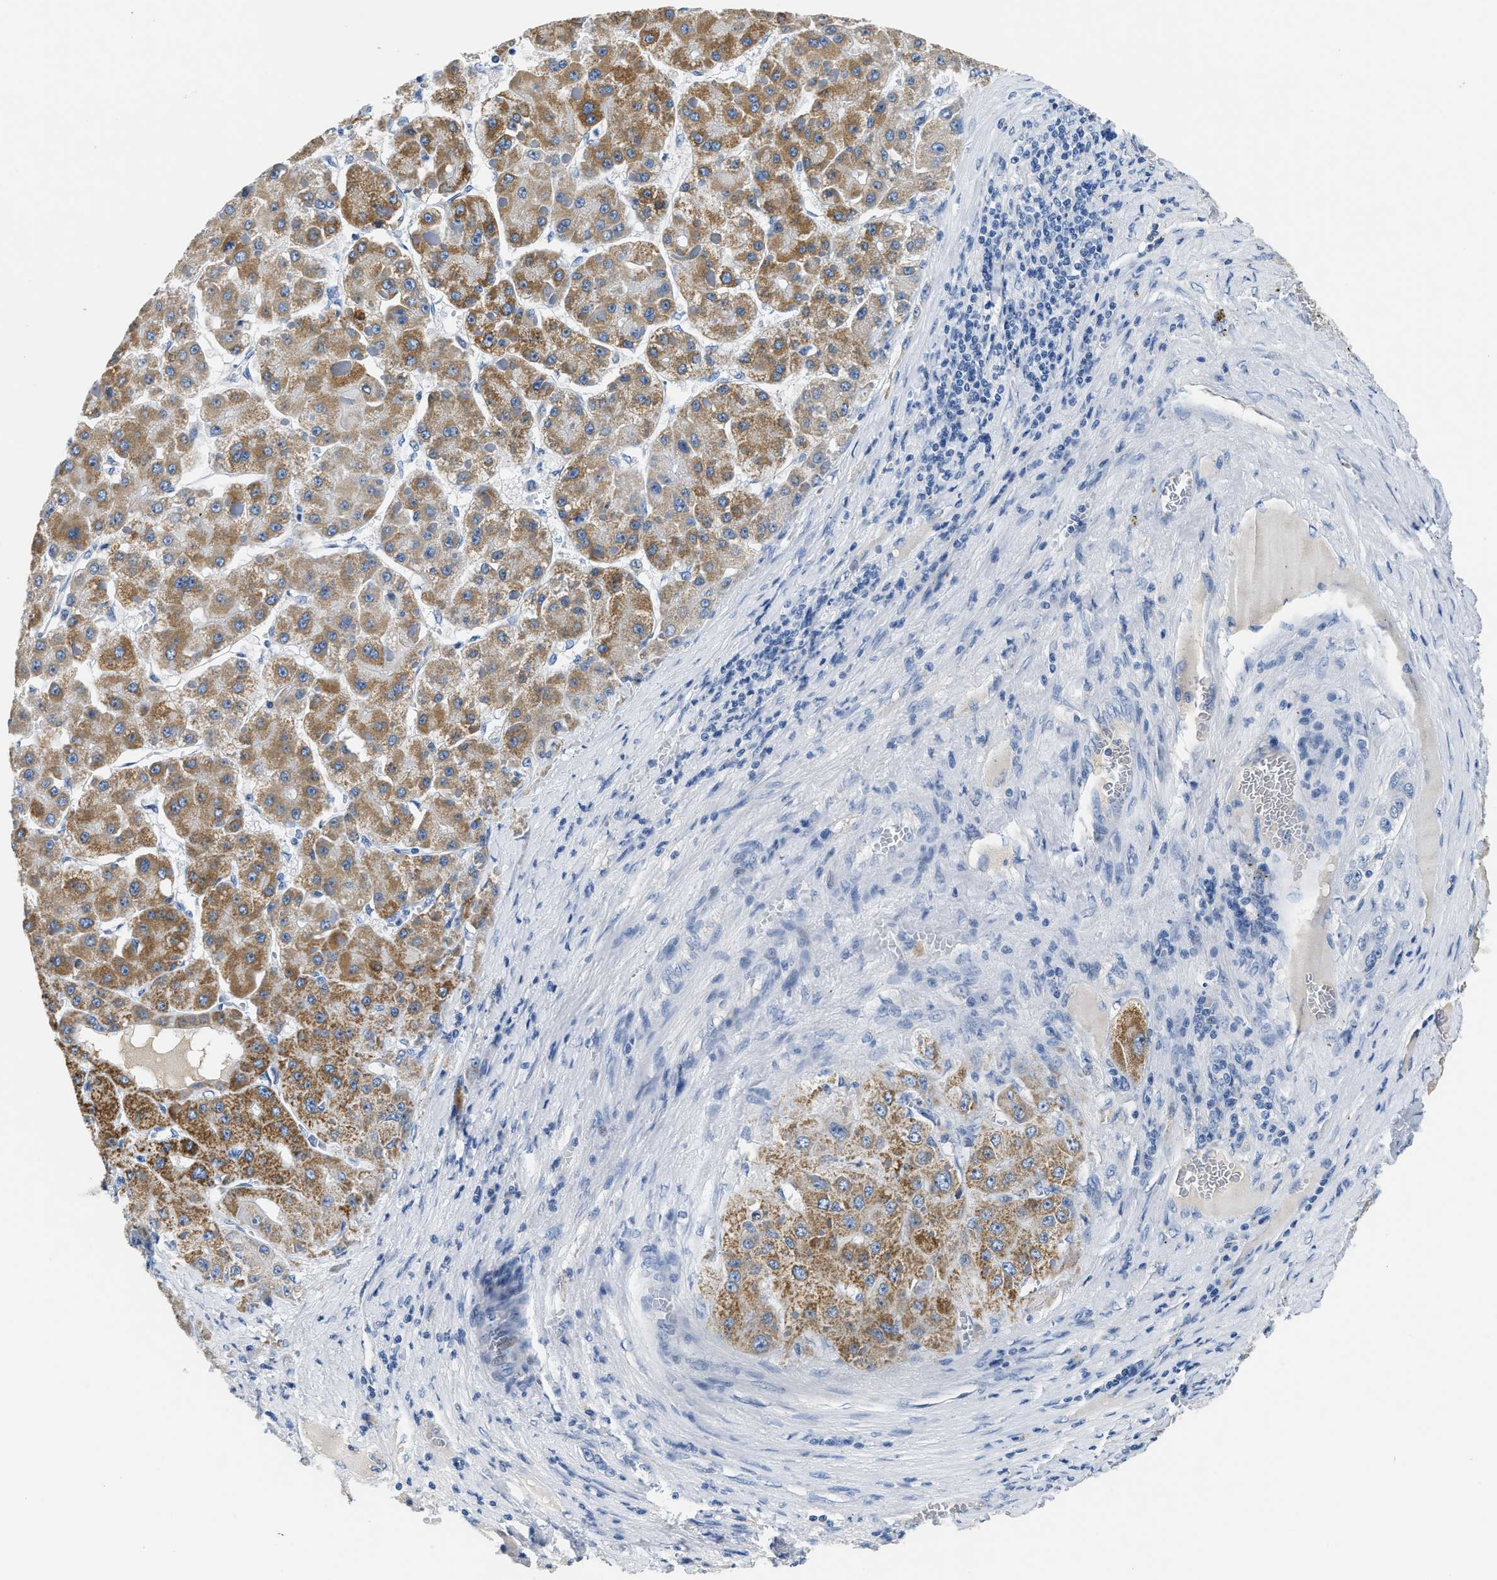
{"staining": {"intensity": "moderate", "quantity": ">75%", "location": "cytoplasmic/membranous"}, "tissue": "liver cancer", "cell_type": "Tumor cells", "image_type": "cancer", "snomed": [{"axis": "morphology", "description": "Carcinoma, Hepatocellular, NOS"}, {"axis": "topography", "description": "Liver"}], "caption": "Immunohistochemistry (DAB (3,3'-diaminobenzidine)) staining of human liver cancer (hepatocellular carcinoma) shows moderate cytoplasmic/membranous protein expression in approximately >75% of tumor cells.", "gene": "PCK2", "patient": {"sex": "female", "age": 73}}